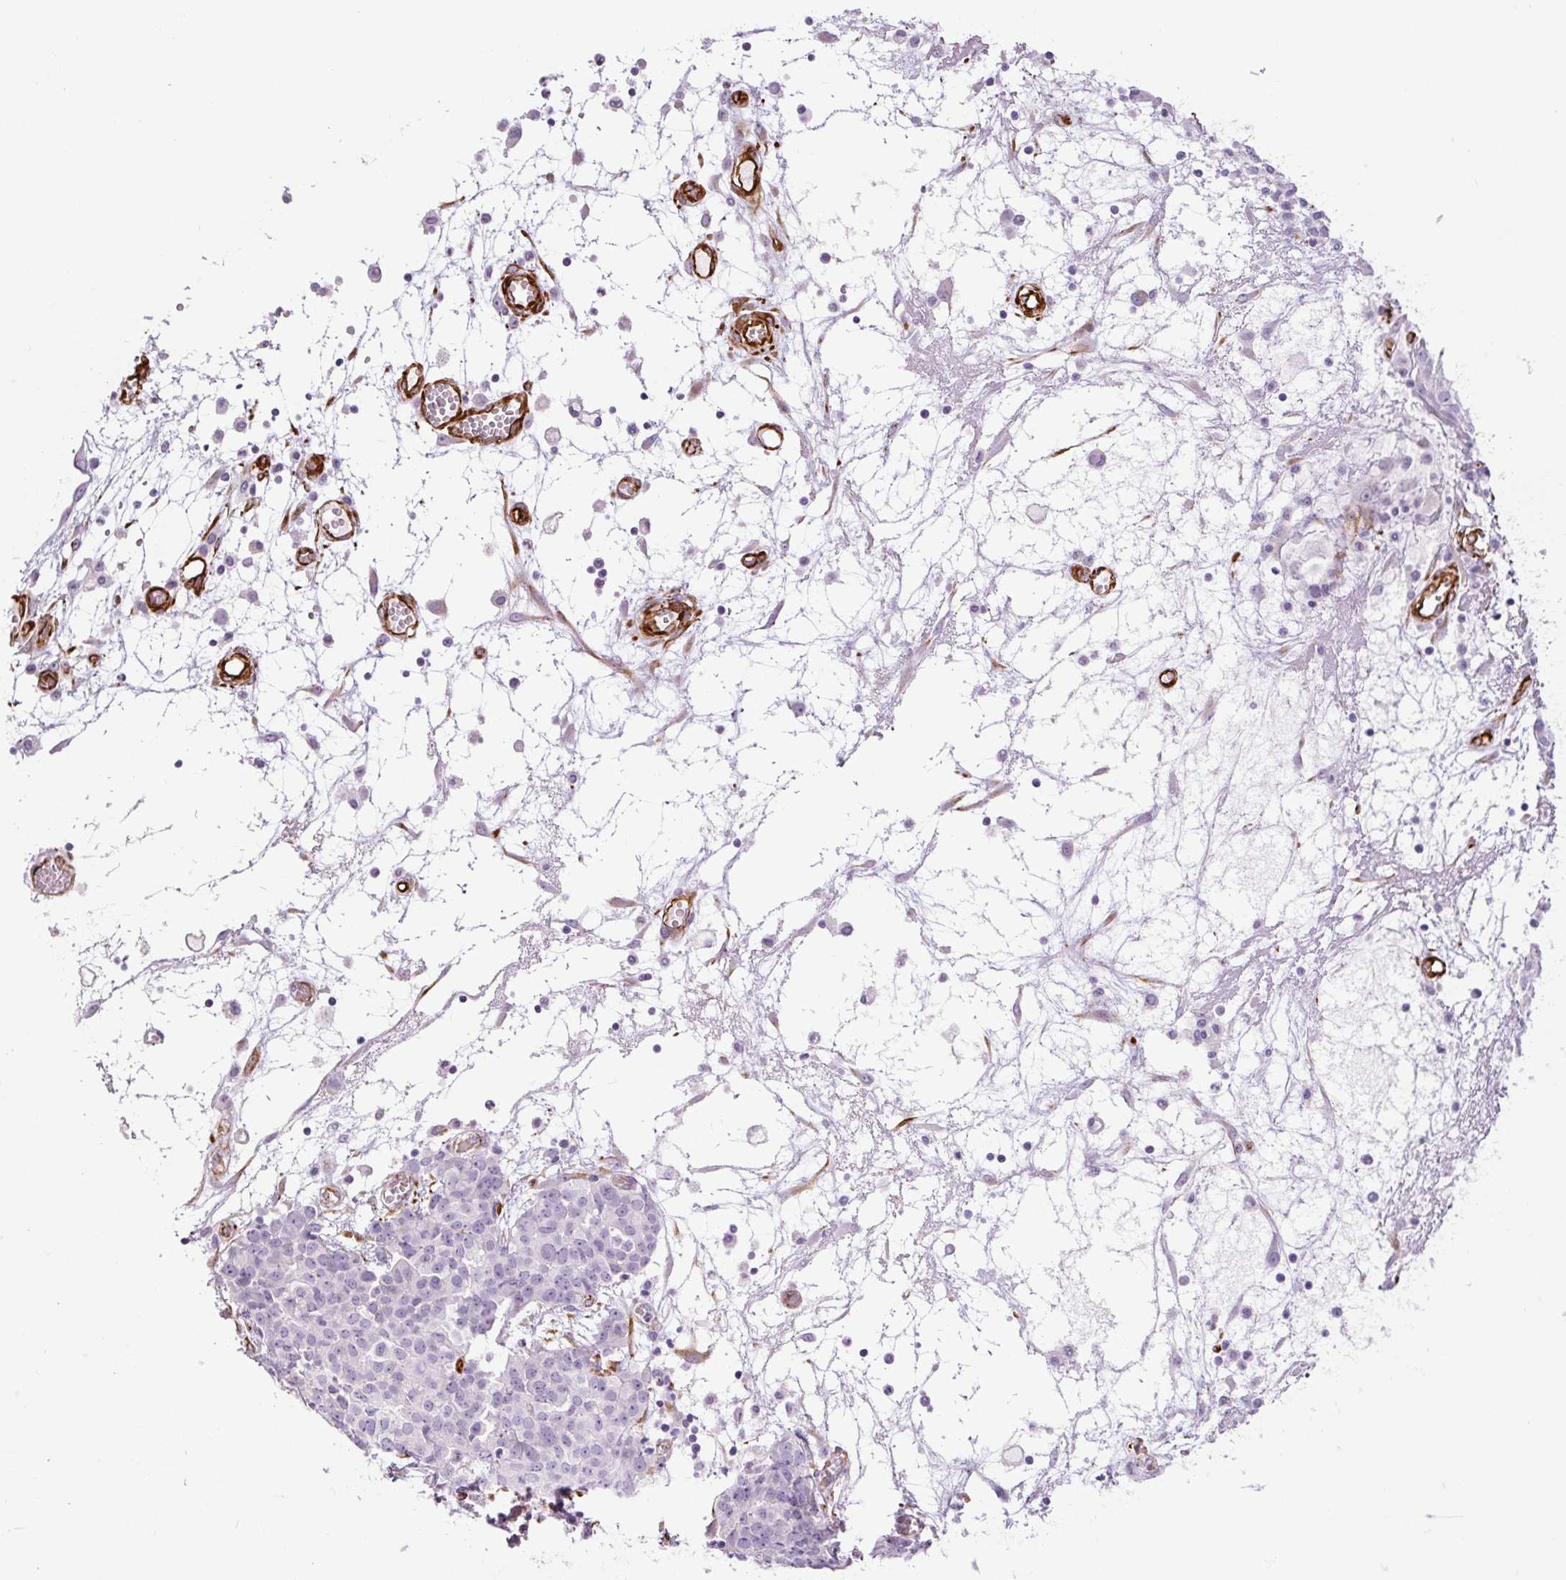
{"staining": {"intensity": "negative", "quantity": "none", "location": "none"}, "tissue": "ovarian cancer", "cell_type": "Tumor cells", "image_type": "cancer", "snomed": [{"axis": "morphology", "description": "Cystadenocarcinoma, serous, NOS"}, {"axis": "topography", "description": "Soft tissue"}, {"axis": "topography", "description": "Ovary"}], "caption": "Micrograph shows no protein positivity in tumor cells of ovarian serous cystadenocarcinoma tissue.", "gene": "NES", "patient": {"sex": "female", "age": 57}}